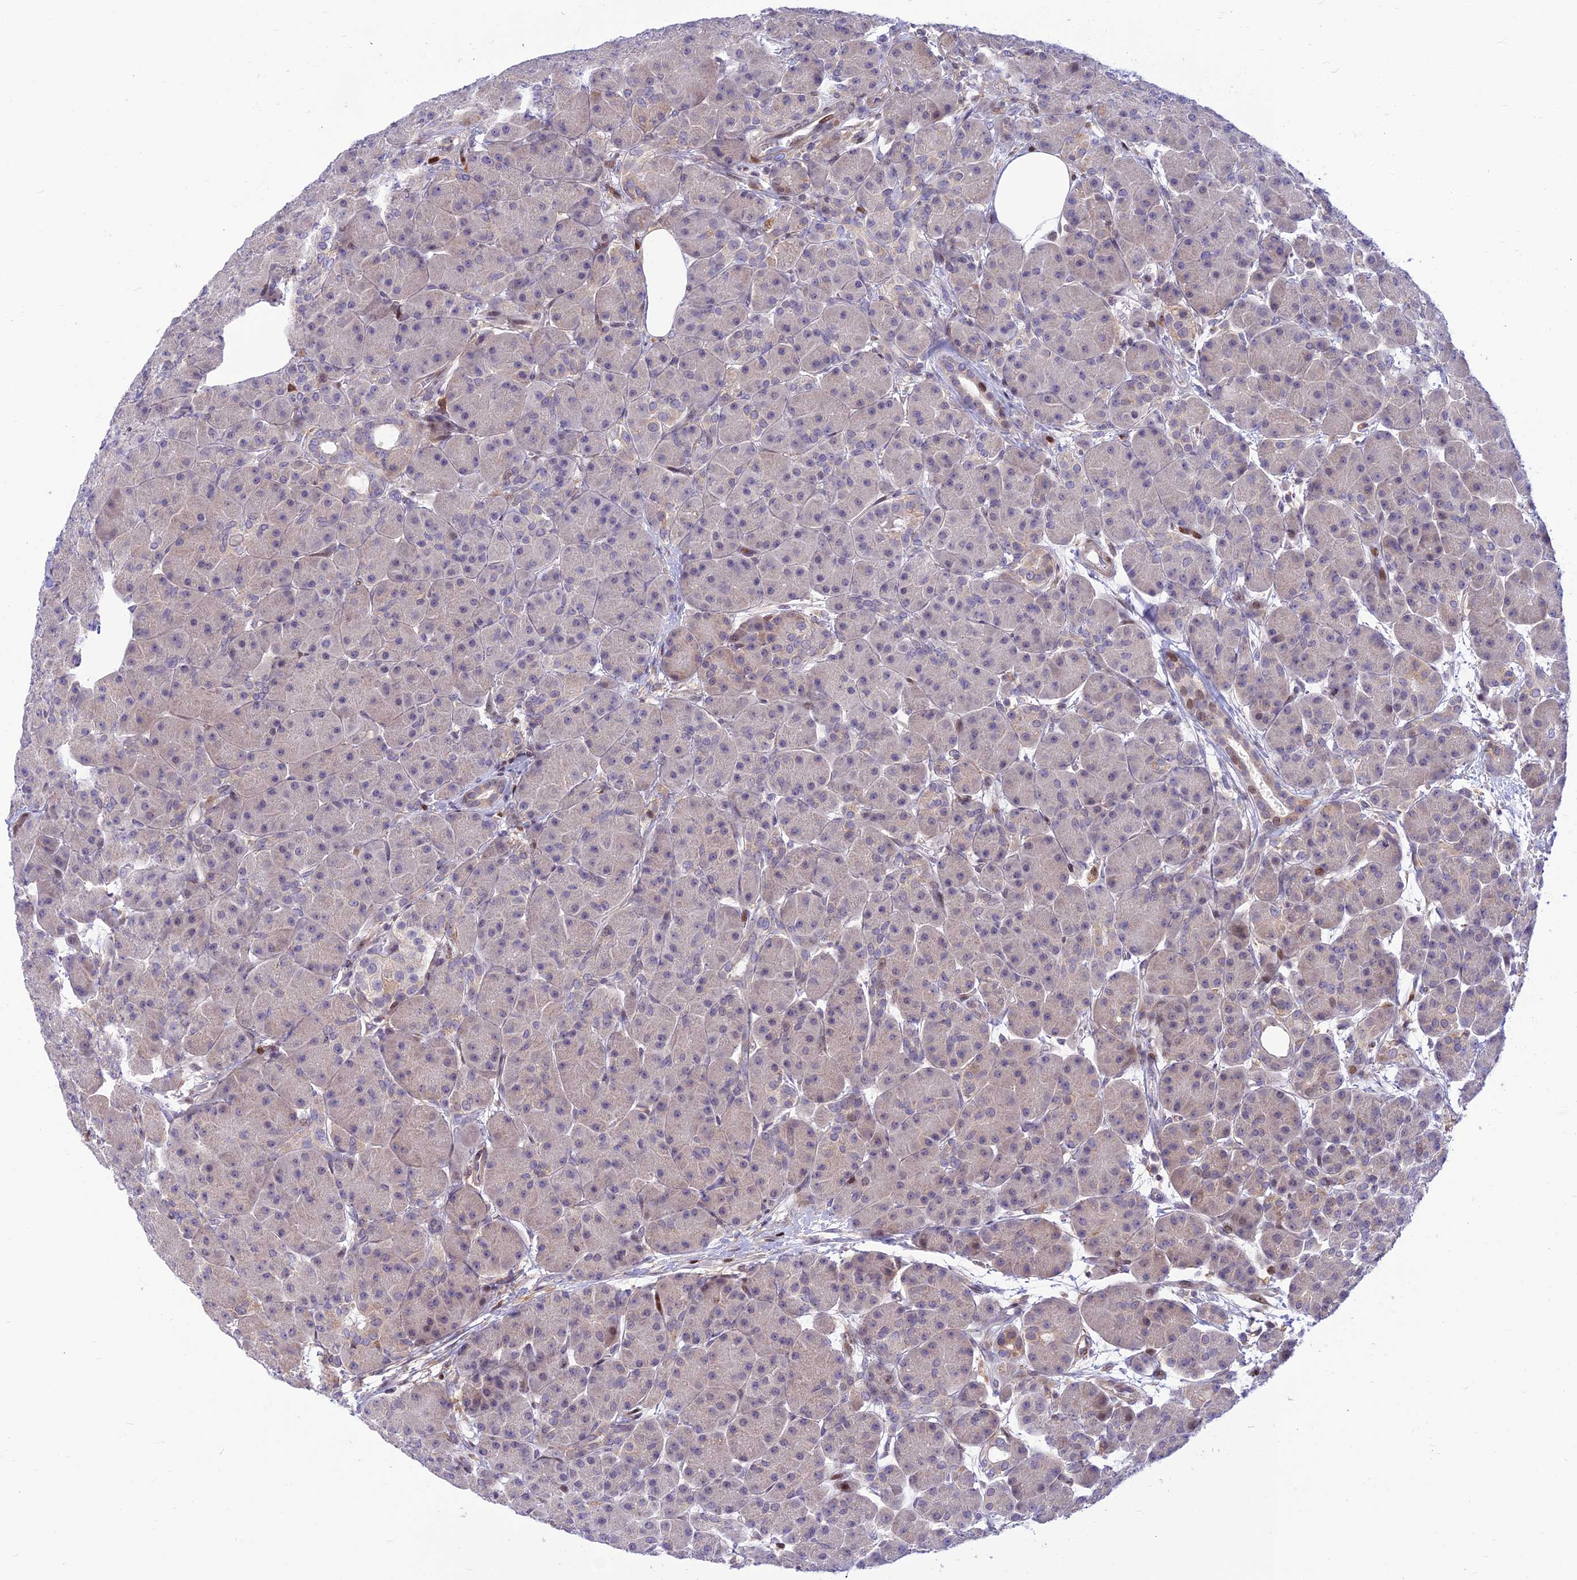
{"staining": {"intensity": "moderate", "quantity": "<25%", "location": "nuclear"}, "tissue": "pancreas", "cell_type": "Exocrine glandular cells", "image_type": "normal", "snomed": [{"axis": "morphology", "description": "Normal tissue, NOS"}, {"axis": "topography", "description": "Pancreas"}], "caption": "Brown immunohistochemical staining in normal human pancreas demonstrates moderate nuclear positivity in approximately <25% of exocrine glandular cells.", "gene": "FAM186B", "patient": {"sex": "male", "age": 63}}